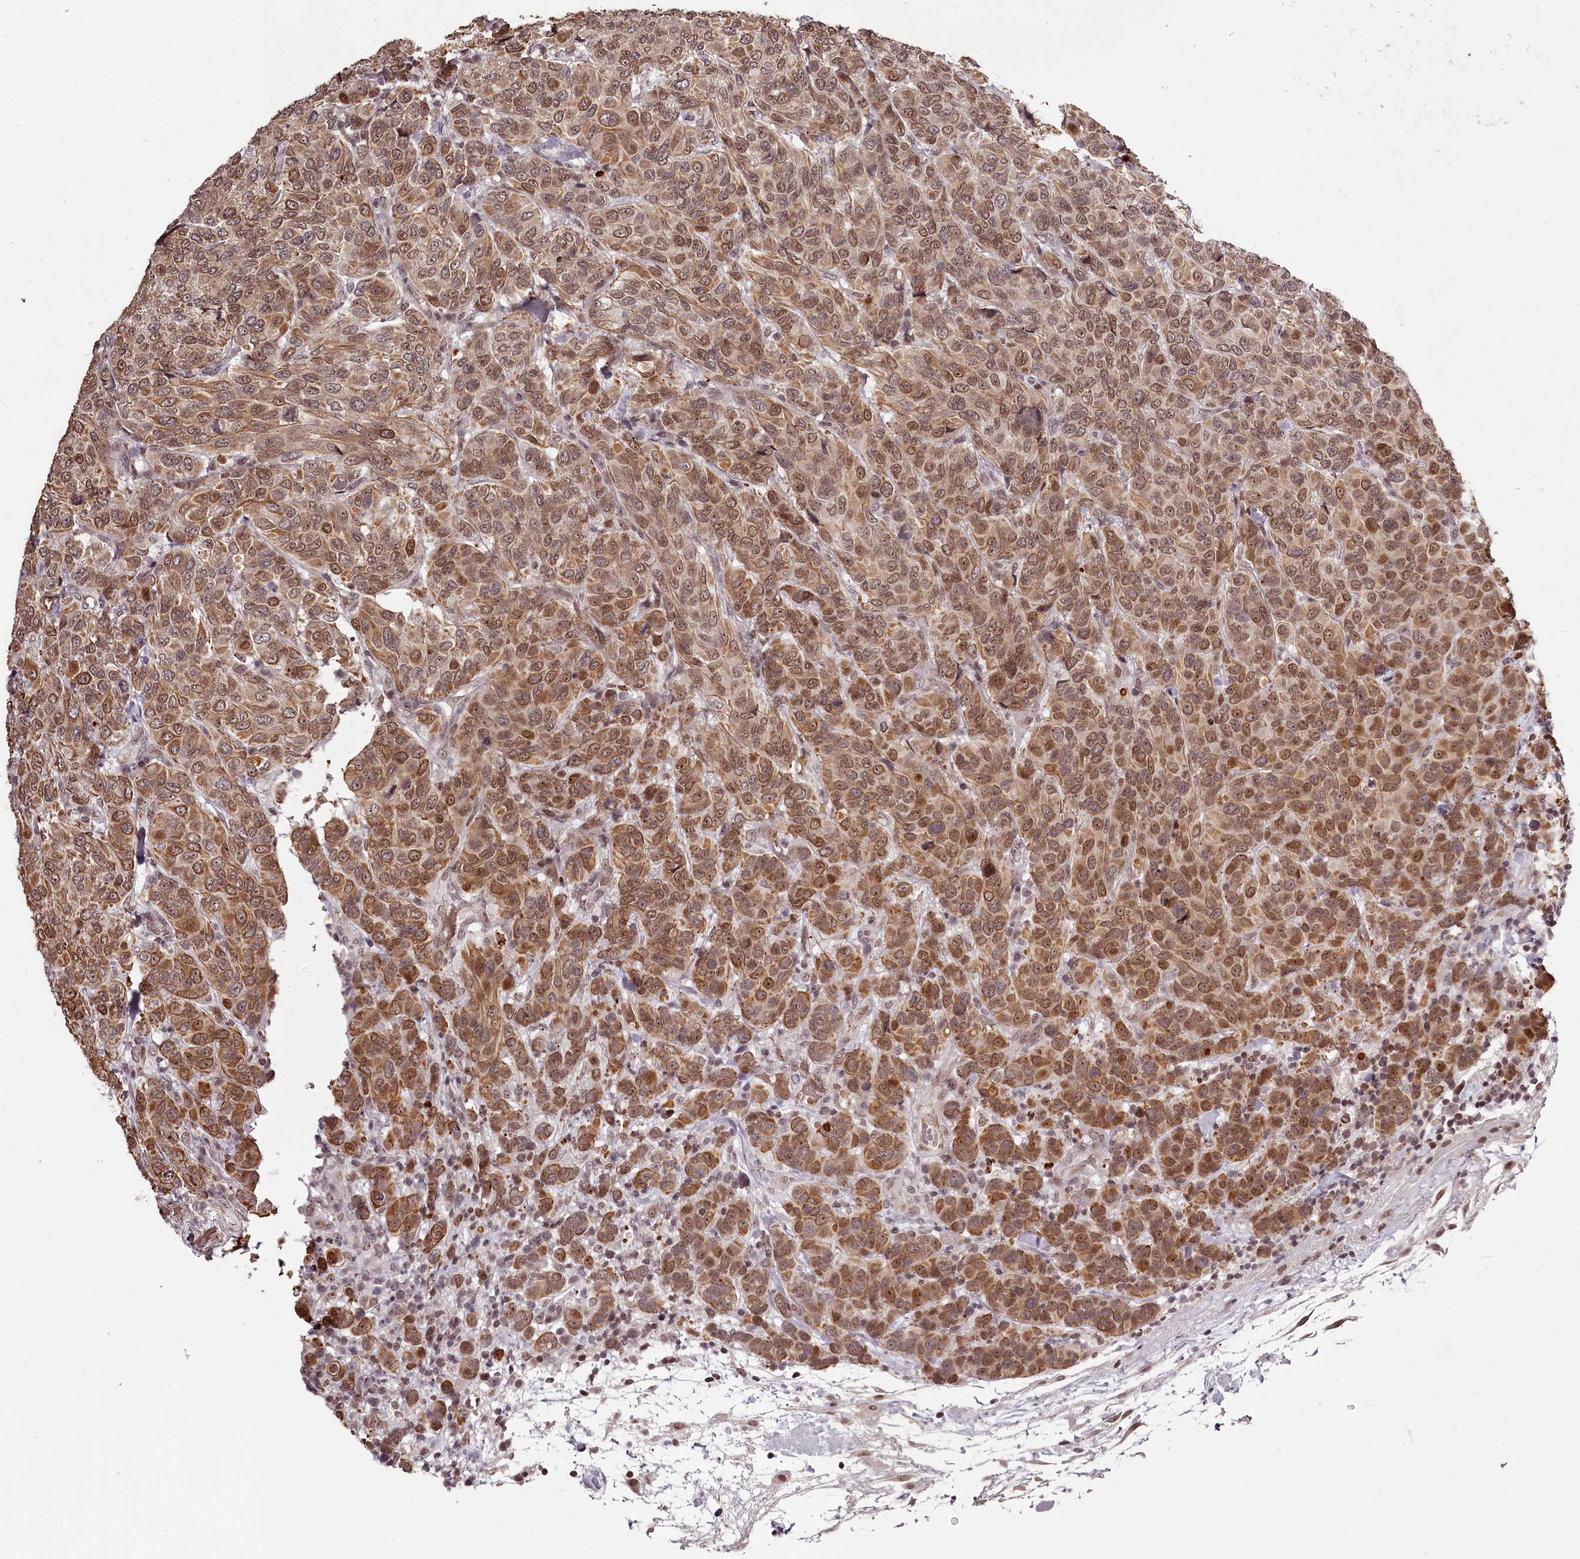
{"staining": {"intensity": "moderate", "quantity": ">75%", "location": "cytoplasmic/membranous,nuclear"}, "tissue": "breast cancer", "cell_type": "Tumor cells", "image_type": "cancer", "snomed": [{"axis": "morphology", "description": "Duct carcinoma"}, {"axis": "topography", "description": "Breast"}], "caption": "Tumor cells demonstrate medium levels of moderate cytoplasmic/membranous and nuclear positivity in approximately >75% of cells in infiltrating ductal carcinoma (breast). Nuclei are stained in blue.", "gene": "THYN1", "patient": {"sex": "female", "age": 55}}